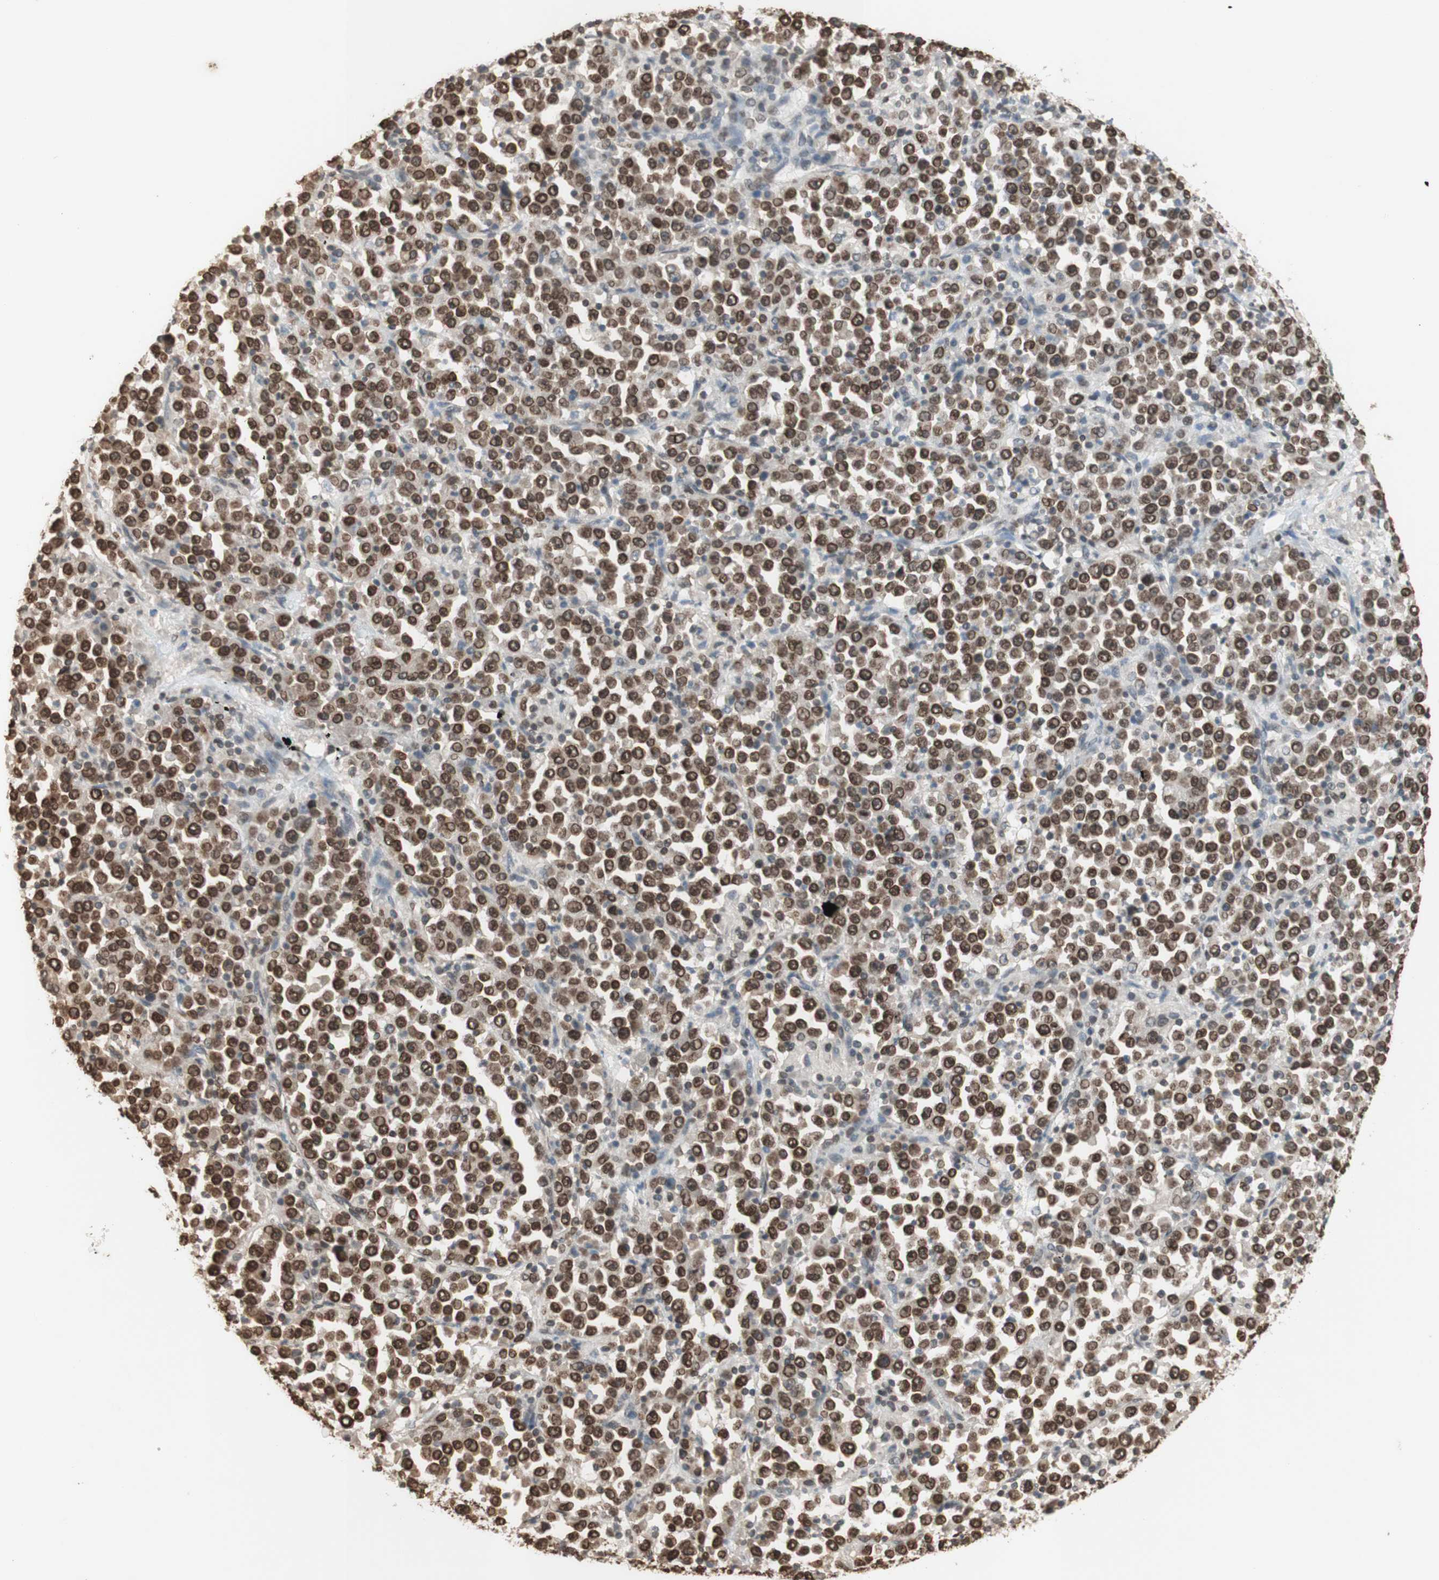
{"staining": {"intensity": "moderate", "quantity": ">75%", "location": "cytoplasmic/membranous,nuclear"}, "tissue": "stomach cancer", "cell_type": "Tumor cells", "image_type": "cancer", "snomed": [{"axis": "morphology", "description": "Normal tissue, NOS"}, {"axis": "morphology", "description": "Adenocarcinoma, NOS"}, {"axis": "topography", "description": "Stomach, upper"}, {"axis": "topography", "description": "Stomach"}], "caption": "A histopathology image of human stomach cancer stained for a protein displays moderate cytoplasmic/membranous and nuclear brown staining in tumor cells. The staining was performed using DAB (3,3'-diaminobenzidine), with brown indicating positive protein expression. Nuclei are stained blue with hematoxylin.", "gene": "TMPO", "patient": {"sex": "male", "age": 59}}